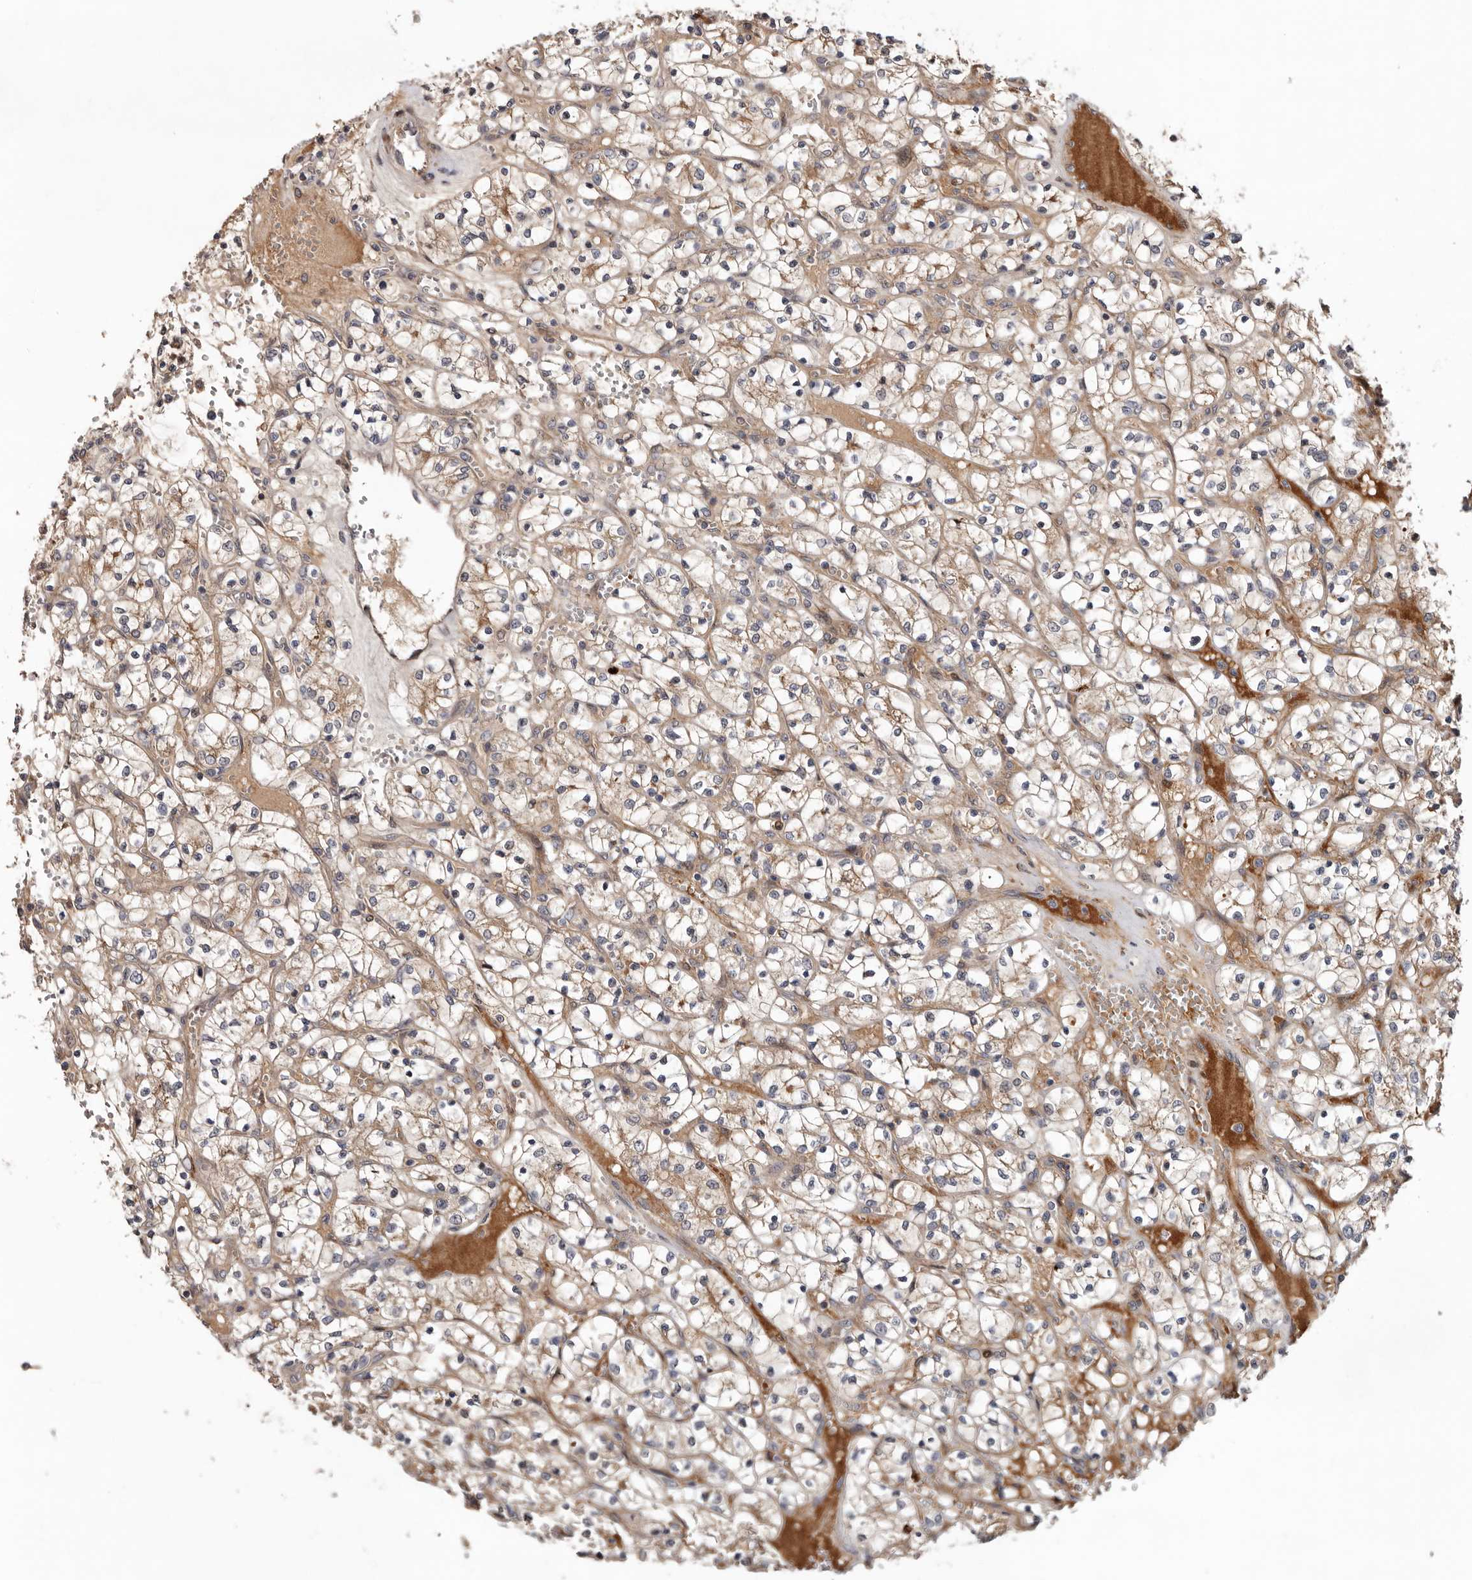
{"staining": {"intensity": "weak", "quantity": "25%-75%", "location": "cytoplasmic/membranous"}, "tissue": "renal cancer", "cell_type": "Tumor cells", "image_type": "cancer", "snomed": [{"axis": "morphology", "description": "Adenocarcinoma, NOS"}, {"axis": "topography", "description": "Kidney"}], "caption": "About 25%-75% of tumor cells in renal cancer reveal weak cytoplasmic/membranous protein positivity as visualized by brown immunohistochemical staining.", "gene": "WEE2", "patient": {"sex": "female", "age": 69}}